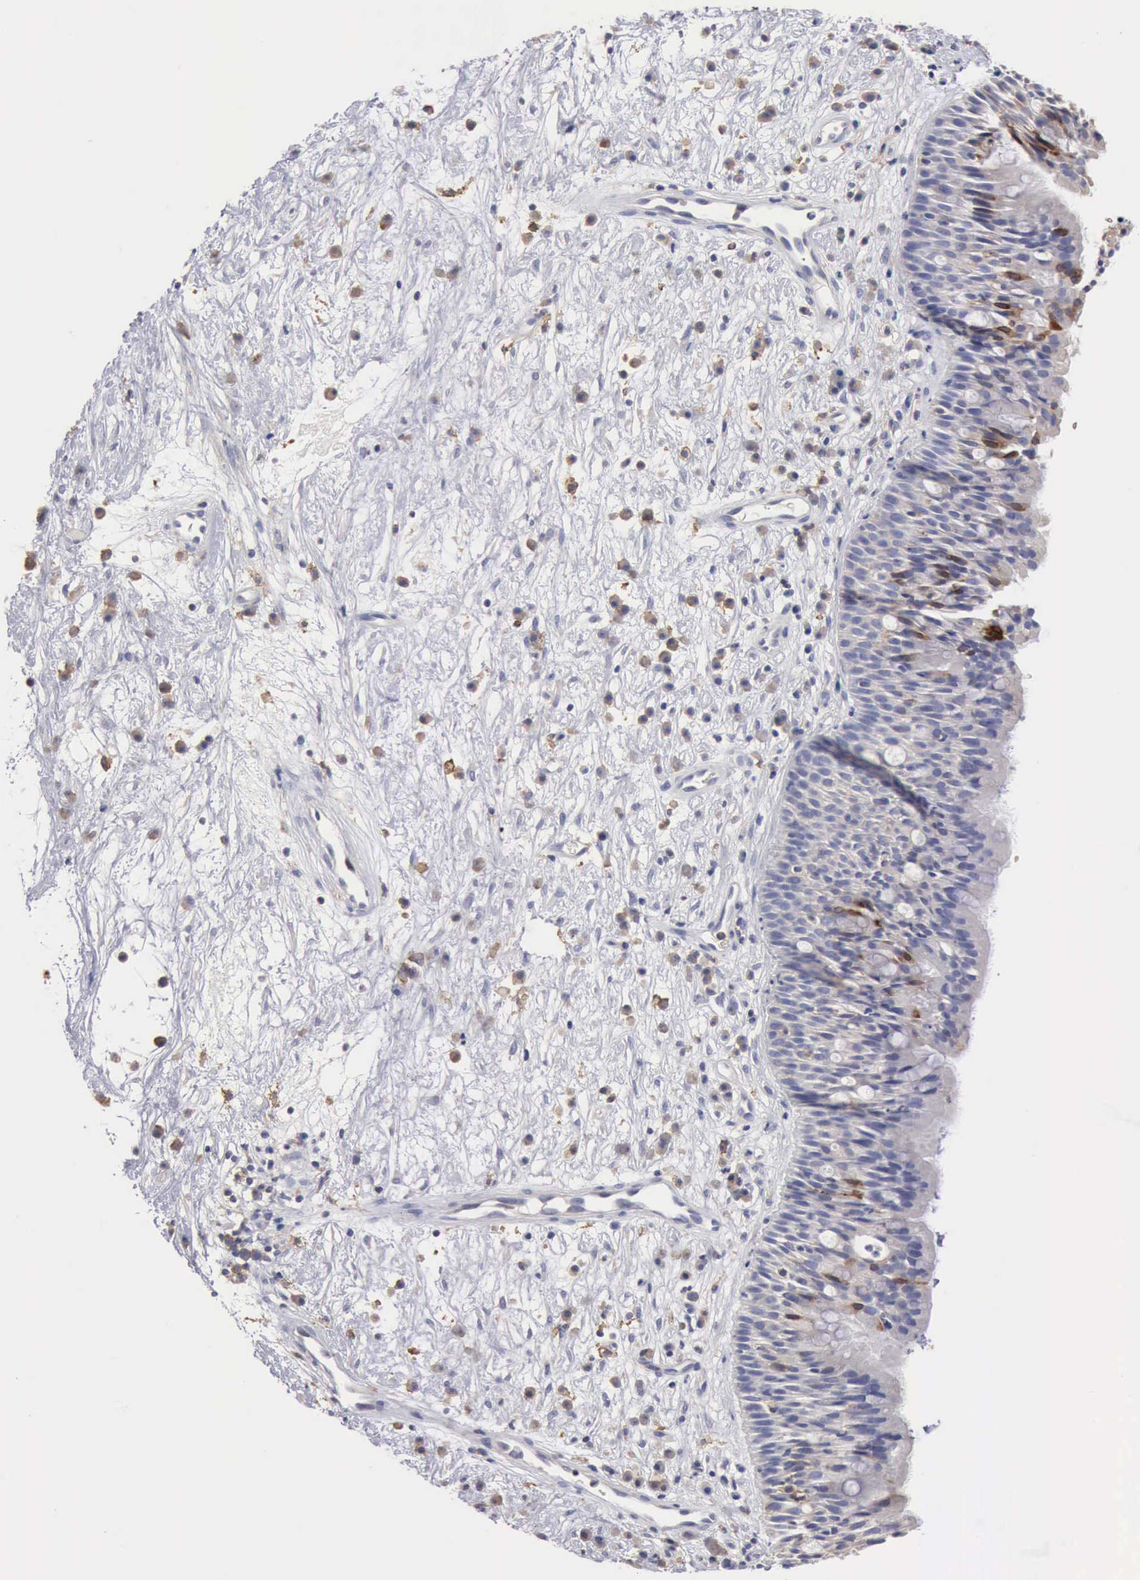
{"staining": {"intensity": "moderate", "quantity": "<25%", "location": "cytoplasmic/membranous"}, "tissue": "nasopharynx", "cell_type": "Respiratory epithelial cells", "image_type": "normal", "snomed": [{"axis": "morphology", "description": "Normal tissue, NOS"}, {"axis": "topography", "description": "Nasopharynx"}], "caption": "Brown immunohistochemical staining in unremarkable nasopharynx demonstrates moderate cytoplasmic/membranous staining in about <25% of respiratory epithelial cells.", "gene": "PTGS2", "patient": {"sex": "male", "age": 13}}